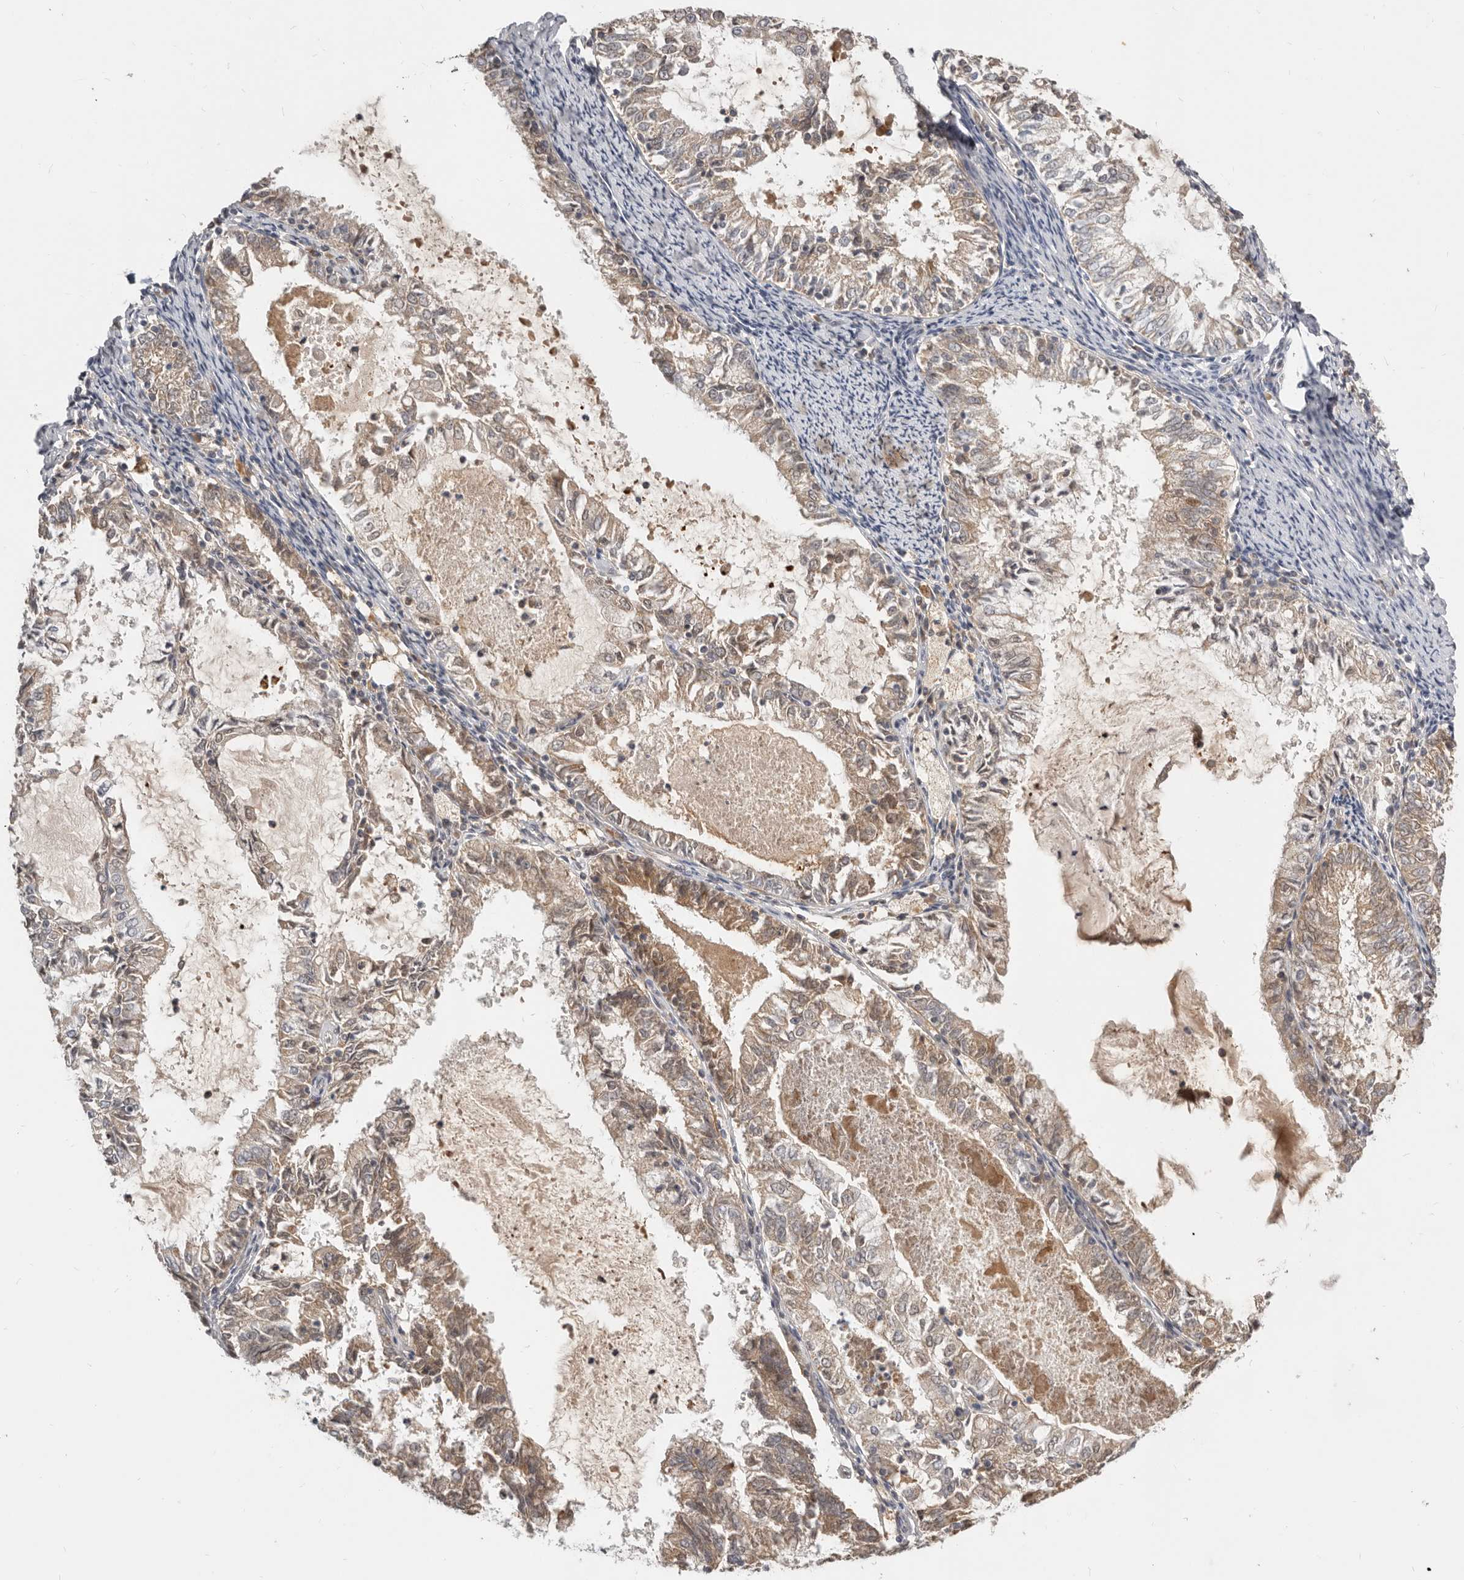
{"staining": {"intensity": "weak", "quantity": ">75%", "location": "cytoplasmic/membranous"}, "tissue": "endometrial cancer", "cell_type": "Tumor cells", "image_type": "cancer", "snomed": [{"axis": "morphology", "description": "Adenocarcinoma, NOS"}, {"axis": "topography", "description": "Endometrium"}], "caption": "Immunohistochemistry (IHC) (DAB) staining of endometrial adenocarcinoma shows weak cytoplasmic/membranous protein positivity in approximately >75% of tumor cells.", "gene": "MICALL2", "patient": {"sex": "female", "age": 57}}